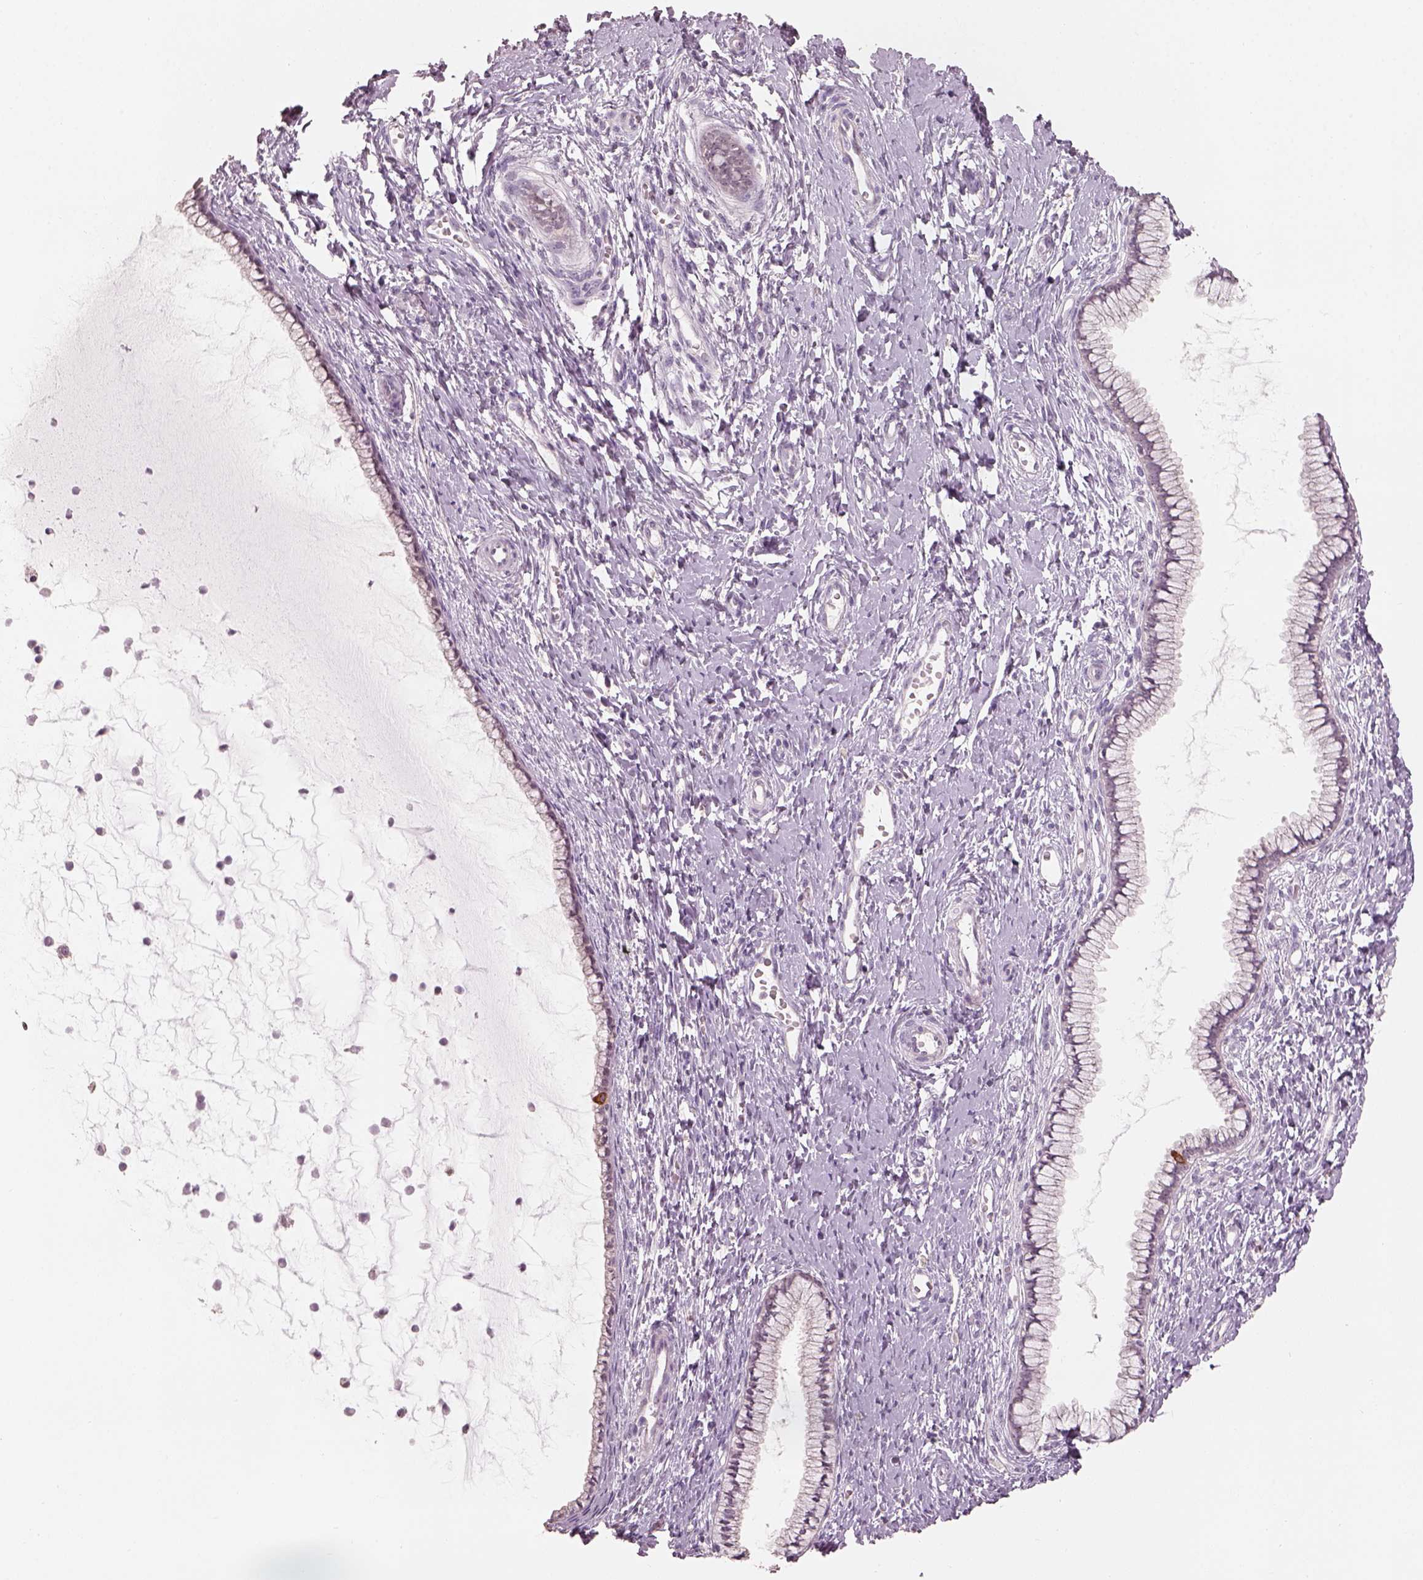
{"staining": {"intensity": "negative", "quantity": "none", "location": "none"}, "tissue": "cervix", "cell_type": "Glandular cells", "image_type": "normal", "snomed": [{"axis": "morphology", "description": "Normal tissue, NOS"}, {"axis": "topography", "description": "Cervix"}], "caption": "Immunohistochemistry photomicrograph of normal cervix: cervix stained with DAB demonstrates no significant protein expression in glandular cells. (IHC, brightfield microscopy, high magnification).", "gene": "CDS1", "patient": {"sex": "female", "age": 40}}